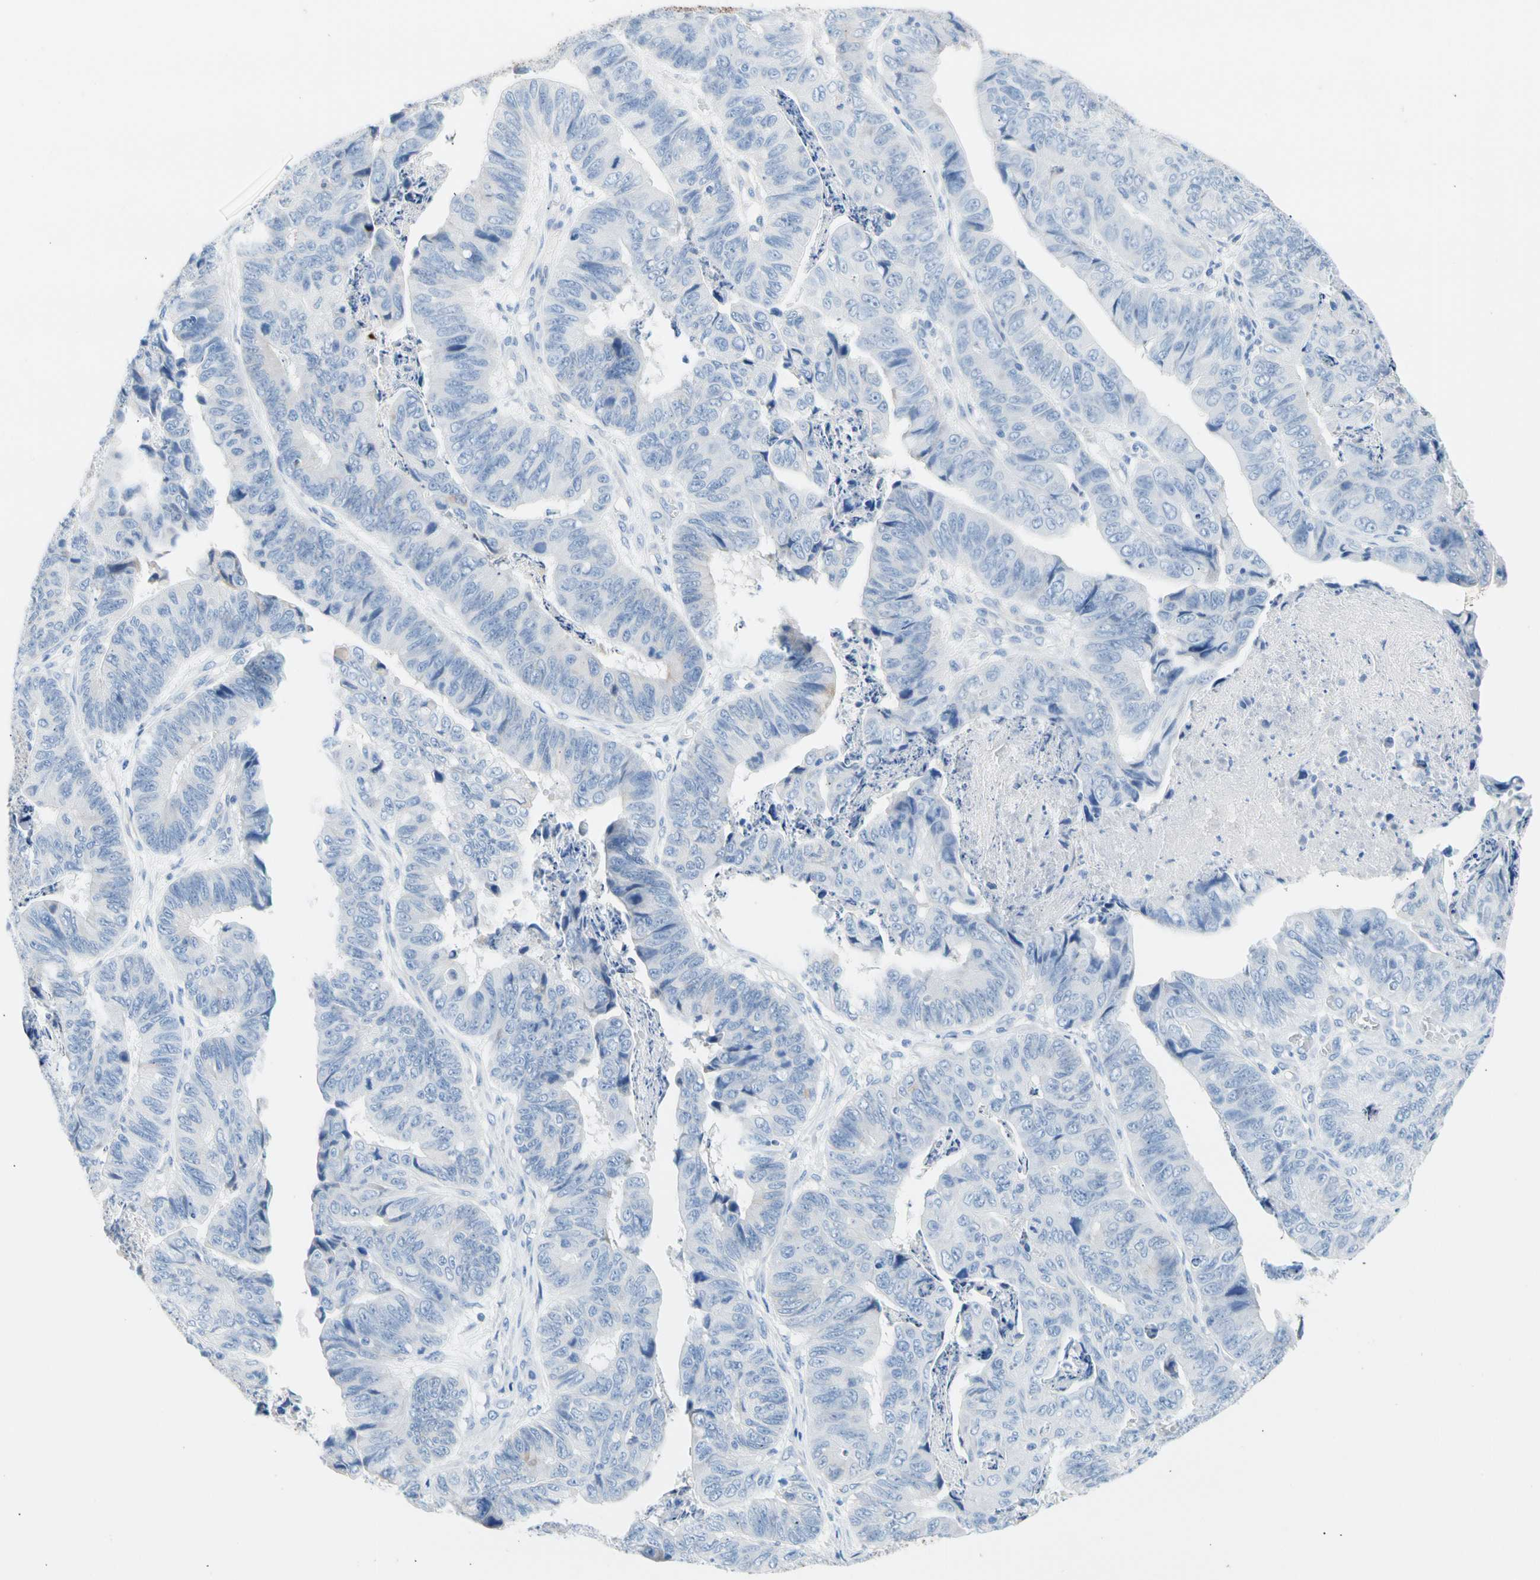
{"staining": {"intensity": "negative", "quantity": "none", "location": "none"}, "tissue": "stomach cancer", "cell_type": "Tumor cells", "image_type": "cancer", "snomed": [{"axis": "morphology", "description": "Adenocarcinoma, NOS"}, {"axis": "topography", "description": "Stomach, lower"}], "caption": "IHC of human stomach adenocarcinoma demonstrates no staining in tumor cells.", "gene": "CEL", "patient": {"sex": "male", "age": 77}}